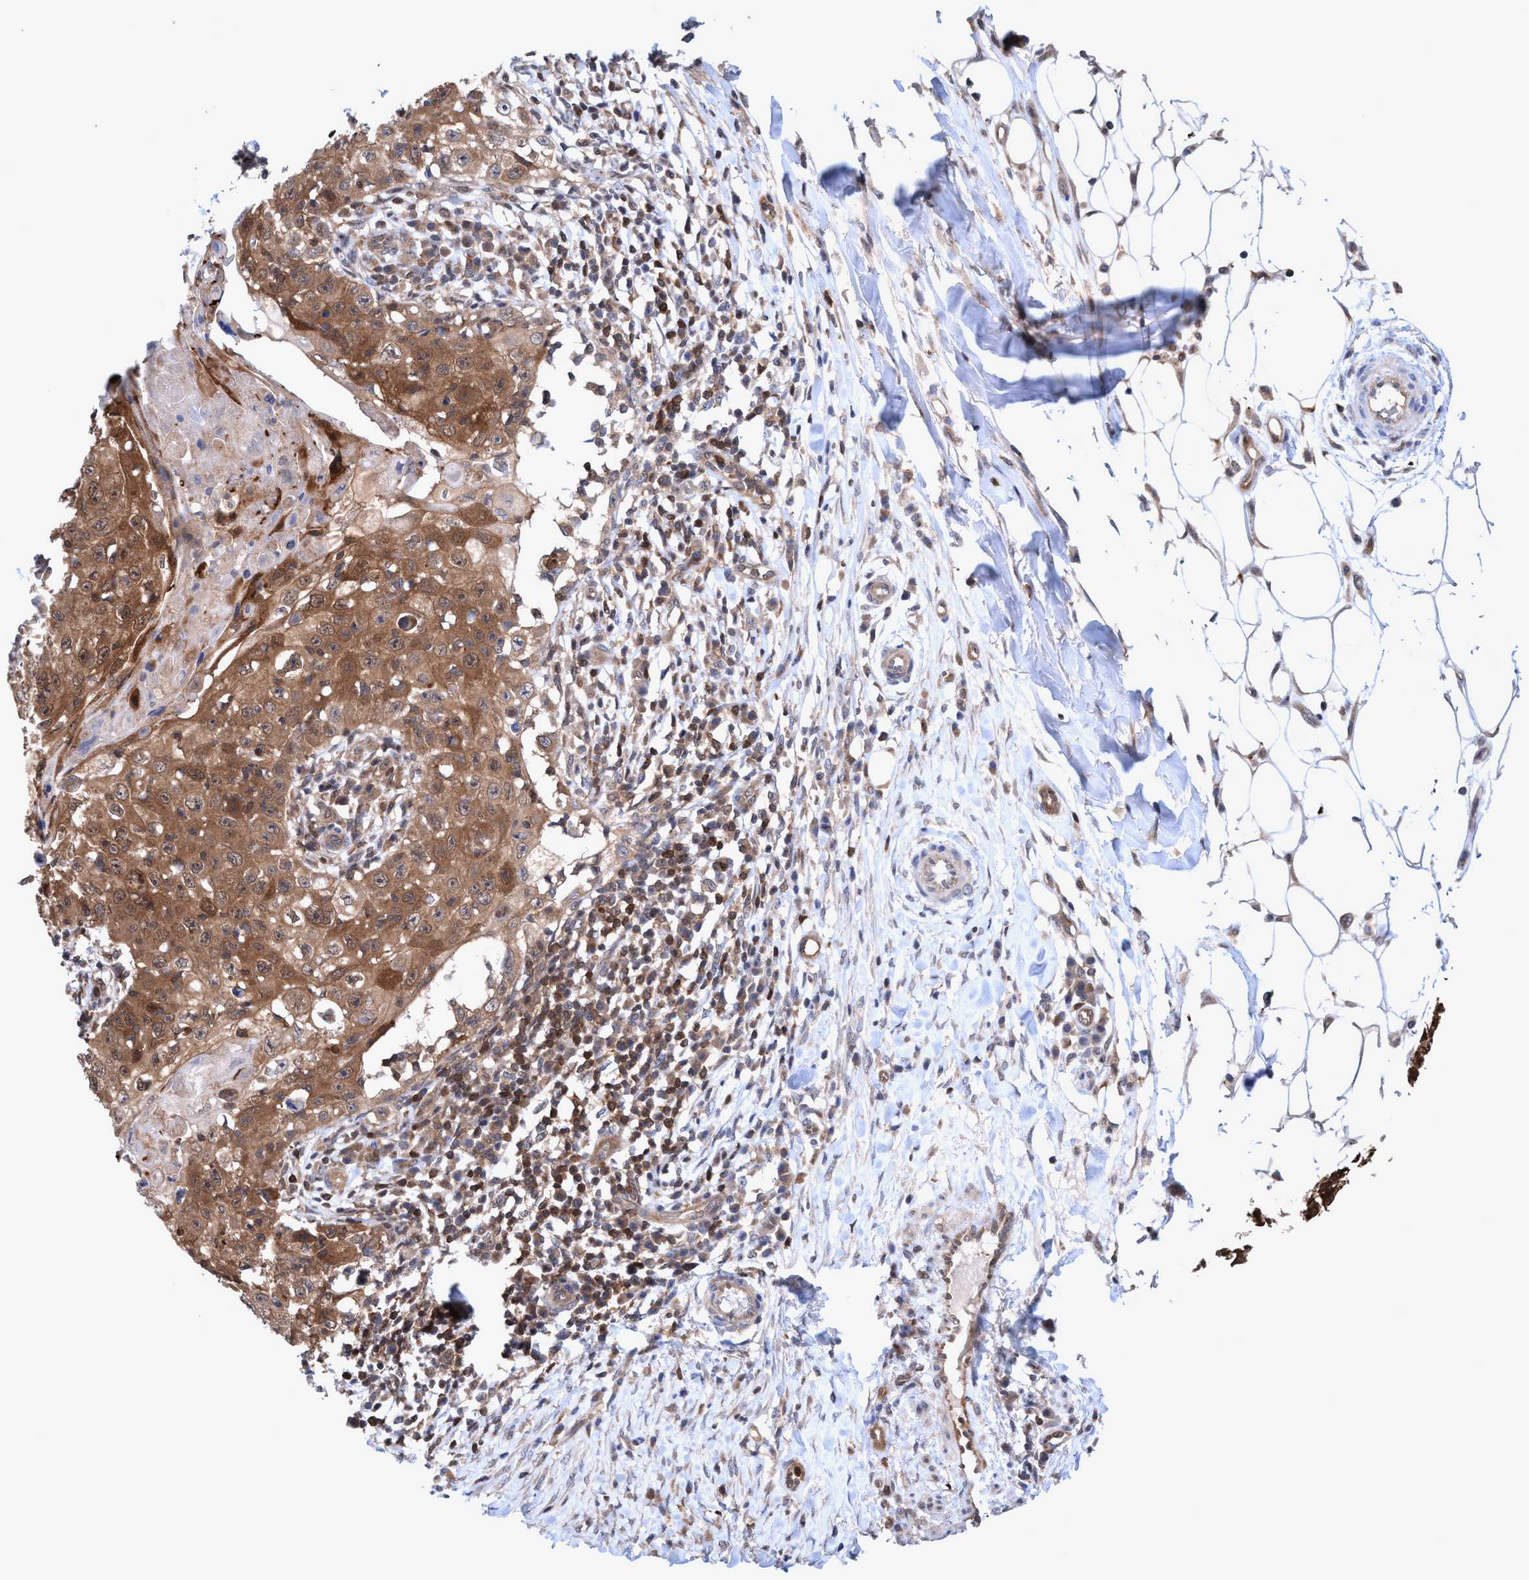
{"staining": {"intensity": "moderate", "quantity": ">75%", "location": "cytoplasmic/membranous"}, "tissue": "skin cancer", "cell_type": "Tumor cells", "image_type": "cancer", "snomed": [{"axis": "morphology", "description": "Squamous cell carcinoma, NOS"}, {"axis": "topography", "description": "Skin"}], "caption": "Skin squamous cell carcinoma tissue shows moderate cytoplasmic/membranous staining in approximately >75% of tumor cells", "gene": "GLOD4", "patient": {"sex": "male", "age": 86}}